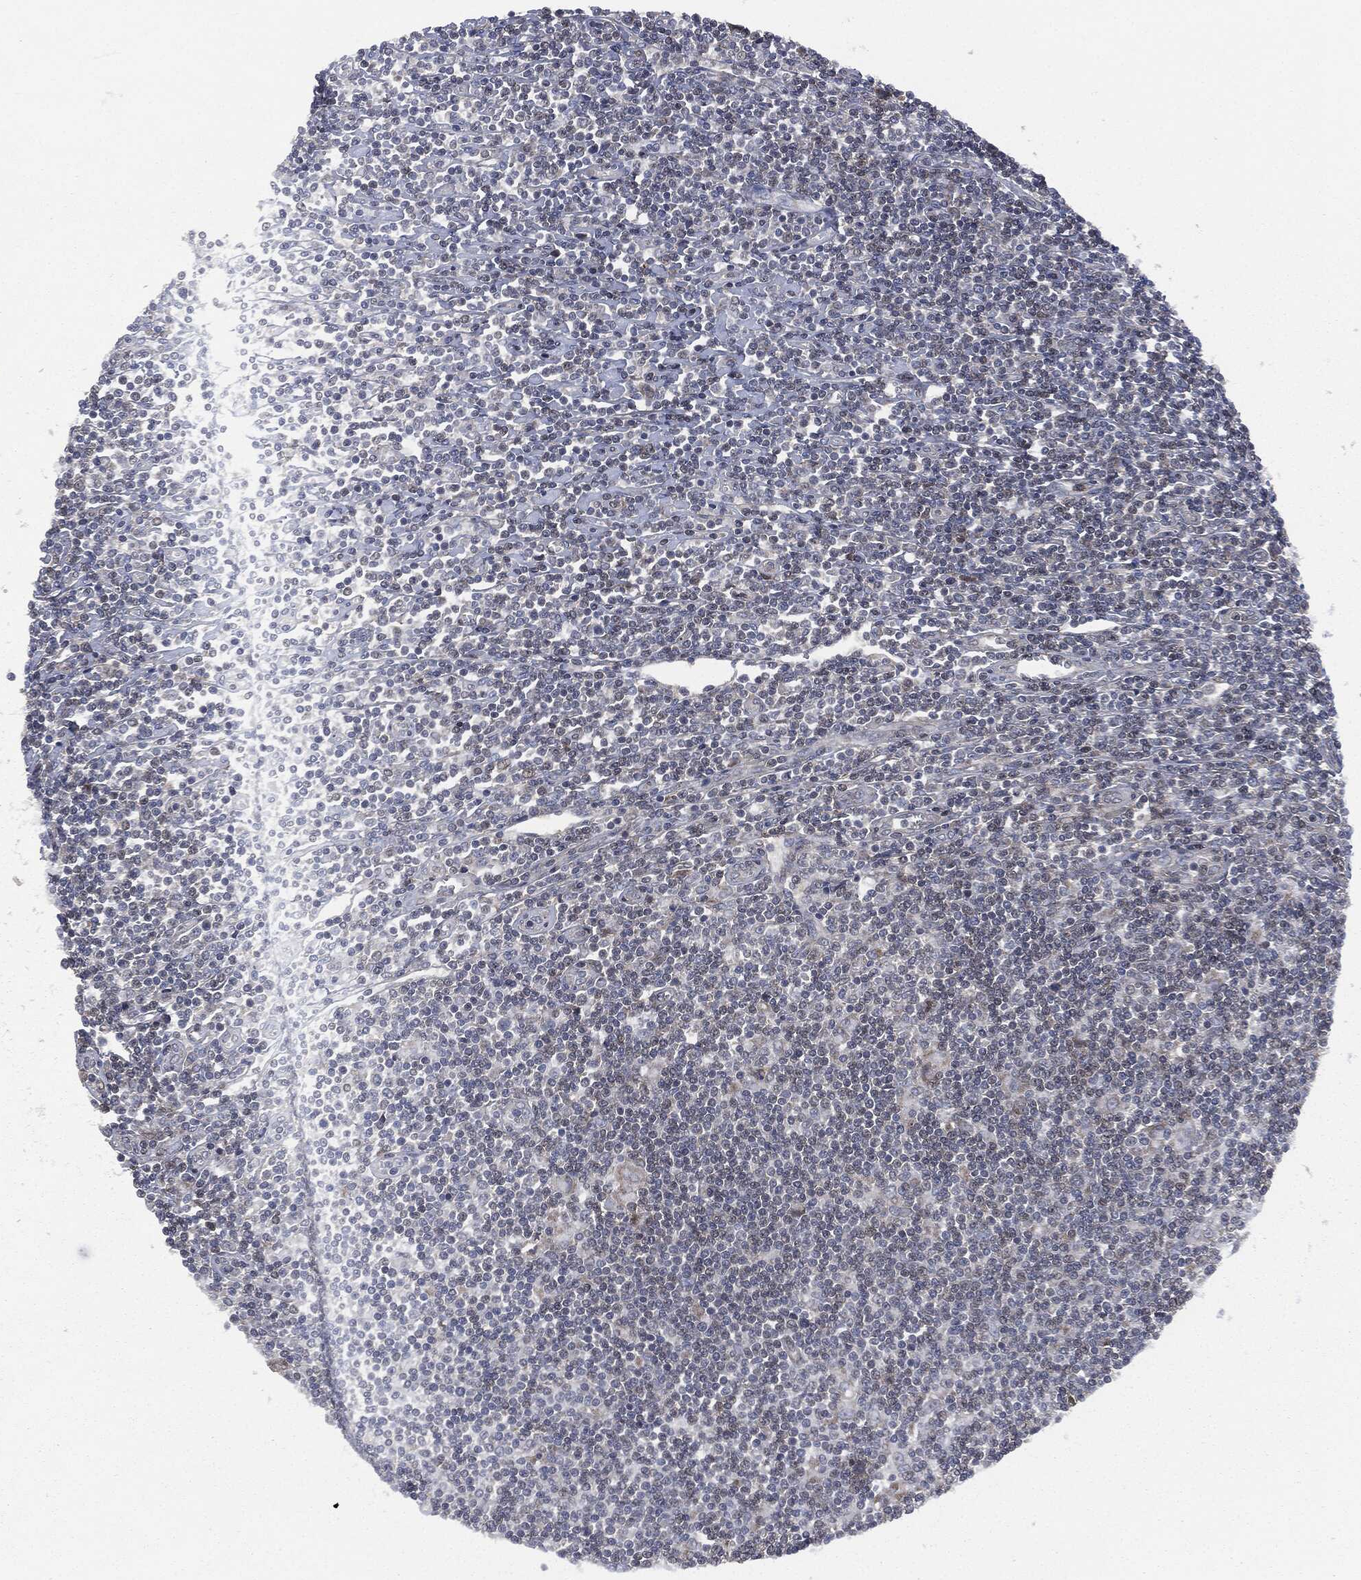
{"staining": {"intensity": "moderate", "quantity": "<25%", "location": "cytoplasmic/membranous"}, "tissue": "lymphoma", "cell_type": "Tumor cells", "image_type": "cancer", "snomed": [{"axis": "morphology", "description": "Hodgkin's disease, NOS"}, {"axis": "topography", "description": "Lymph node"}], "caption": "Moderate cytoplasmic/membranous protein positivity is seen in about <25% of tumor cells in lymphoma. The protein of interest is stained brown, and the nuclei are stained in blue (DAB (3,3'-diaminobenzidine) IHC with brightfield microscopy, high magnification).", "gene": "HRAS", "patient": {"sex": "male", "age": 40}}